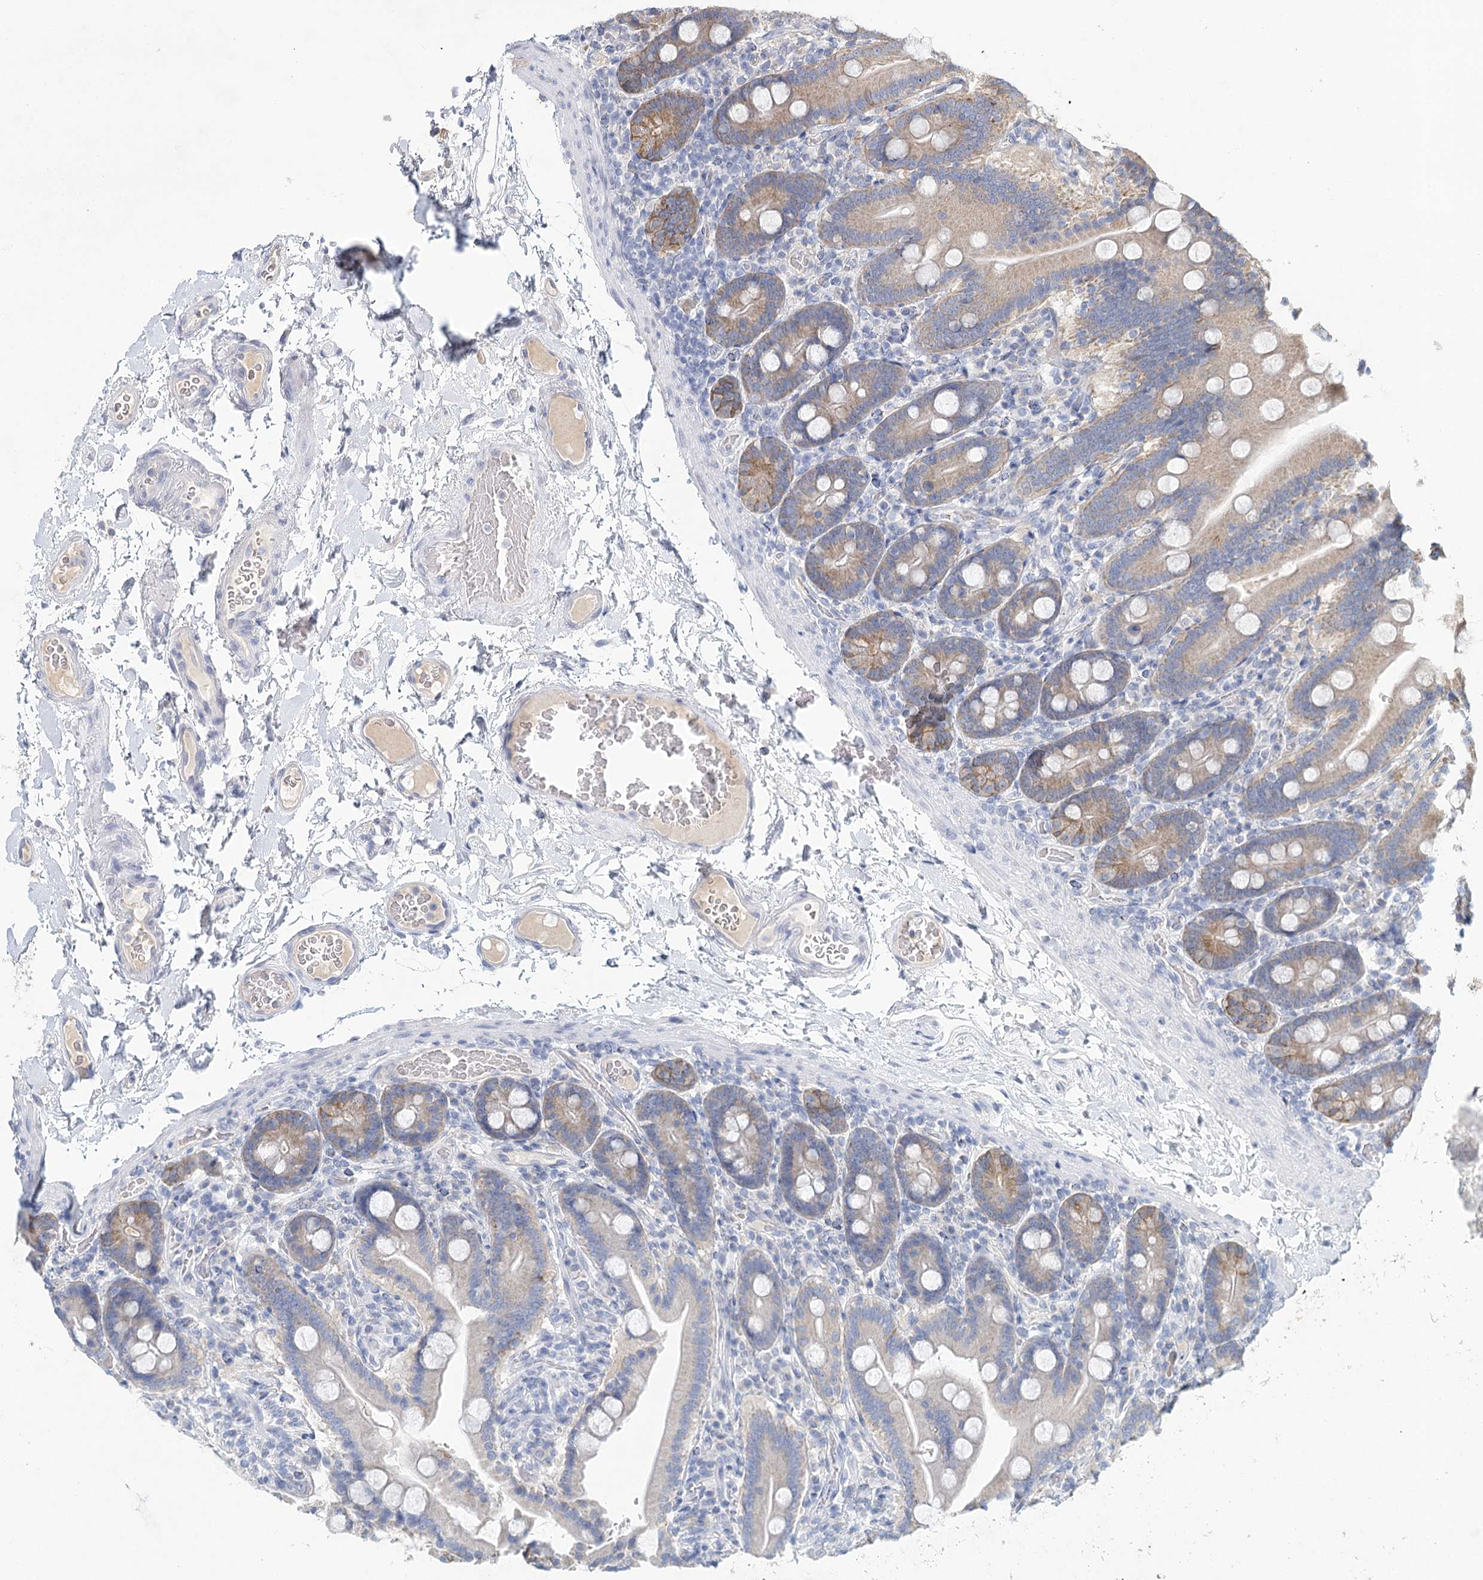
{"staining": {"intensity": "moderate", "quantity": "25%-75%", "location": "cytoplasmic/membranous"}, "tissue": "duodenum", "cell_type": "Glandular cells", "image_type": "normal", "snomed": [{"axis": "morphology", "description": "Normal tissue, NOS"}, {"axis": "topography", "description": "Duodenum"}], "caption": "Immunohistochemical staining of normal human duodenum demonstrates moderate cytoplasmic/membranous protein positivity in about 25%-75% of glandular cells.", "gene": "ARHGAP44", "patient": {"sex": "male", "age": 55}}